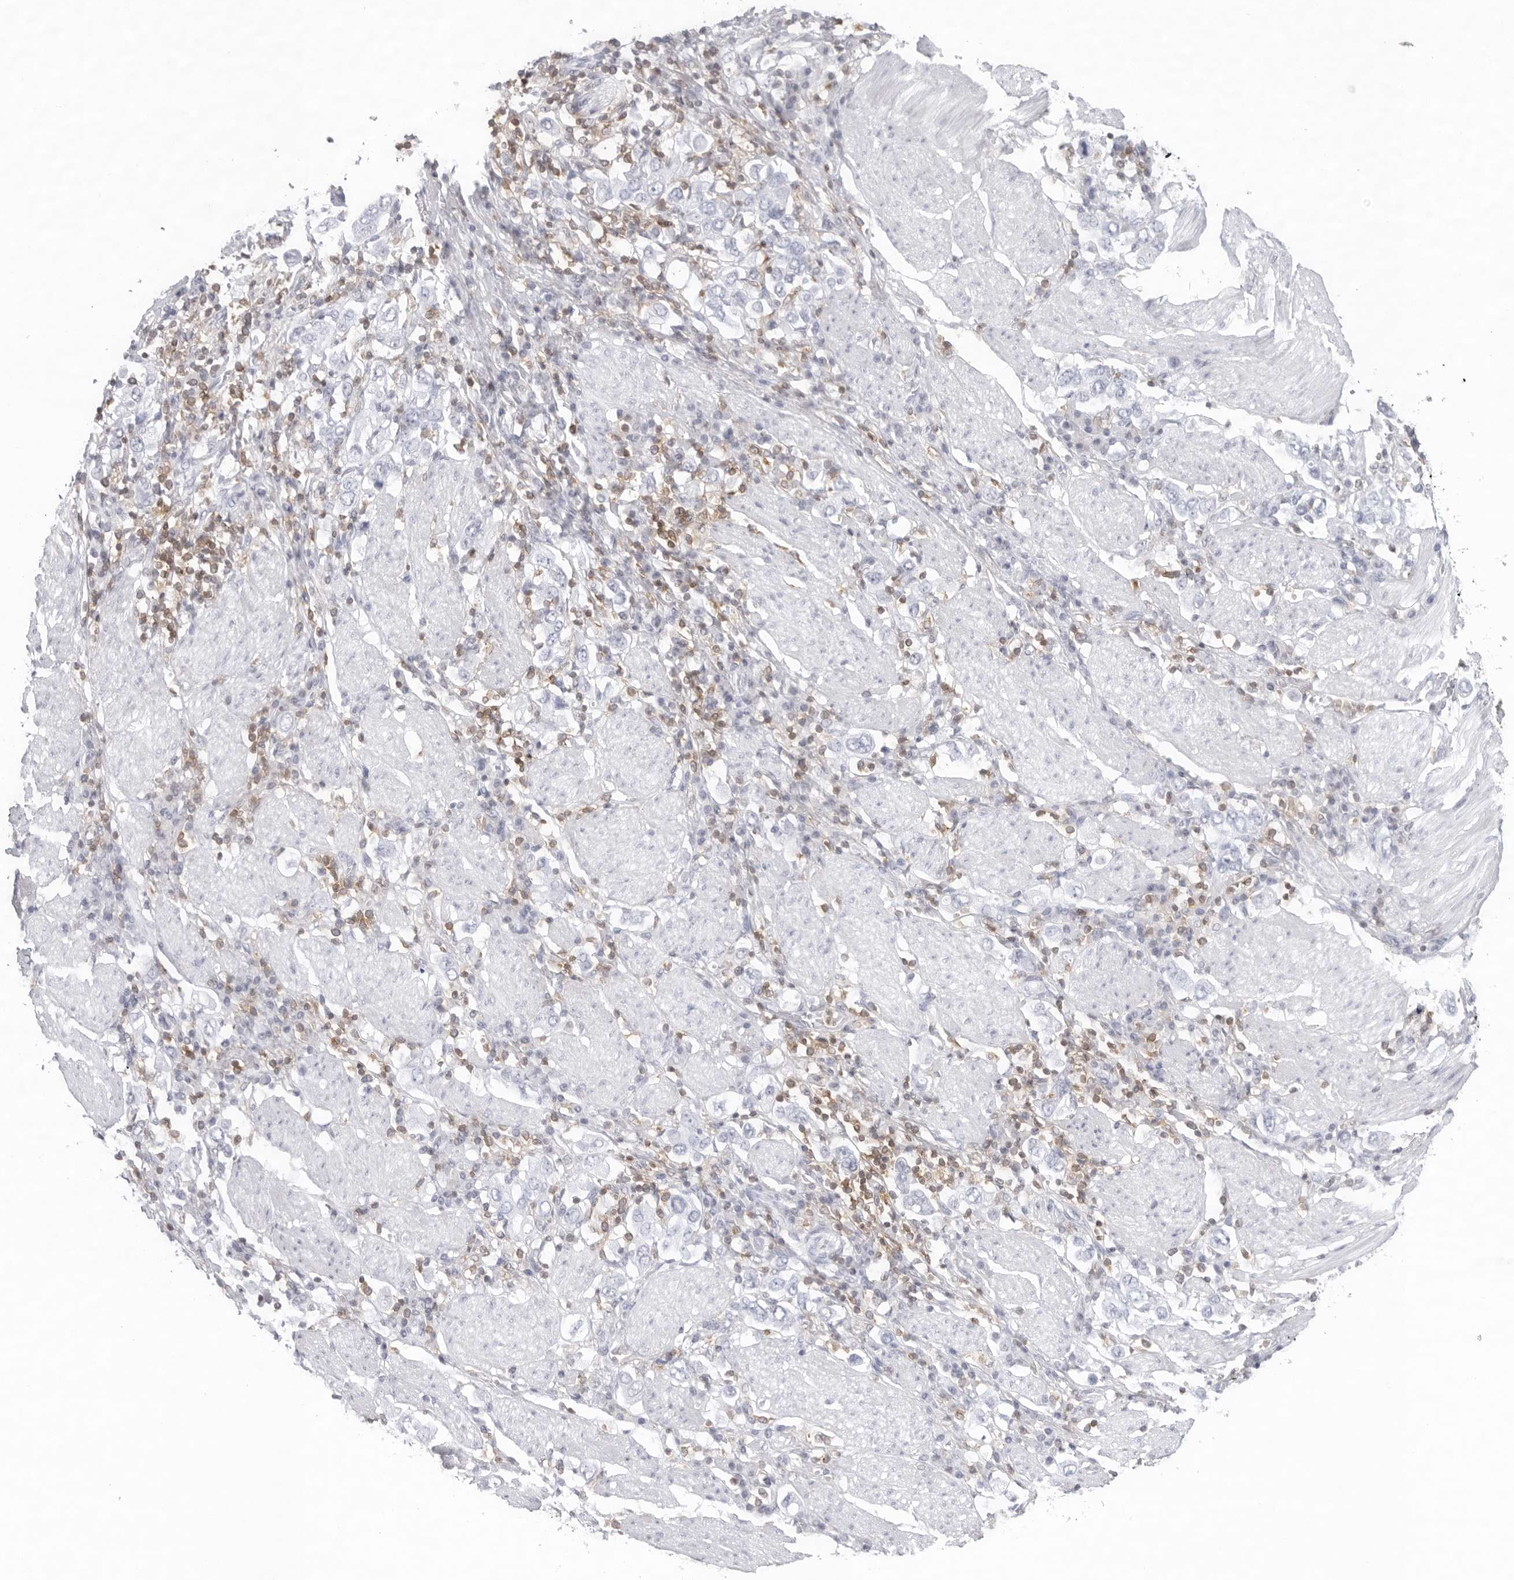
{"staining": {"intensity": "negative", "quantity": "none", "location": "none"}, "tissue": "stomach cancer", "cell_type": "Tumor cells", "image_type": "cancer", "snomed": [{"axis": "morphology", "description": "Adenocarcinoma, NOS"}, {"axis": "topography", "description": "Stomach, upper"}], "caption": "An immunohistochemistry (IHC) image of stomach adenocarcinoma is shown. There is no staining in tumor cells of stomach adenocarcinoma.", "gene": "FMNL1", "patient": {"sex": "male", "age": 62}}